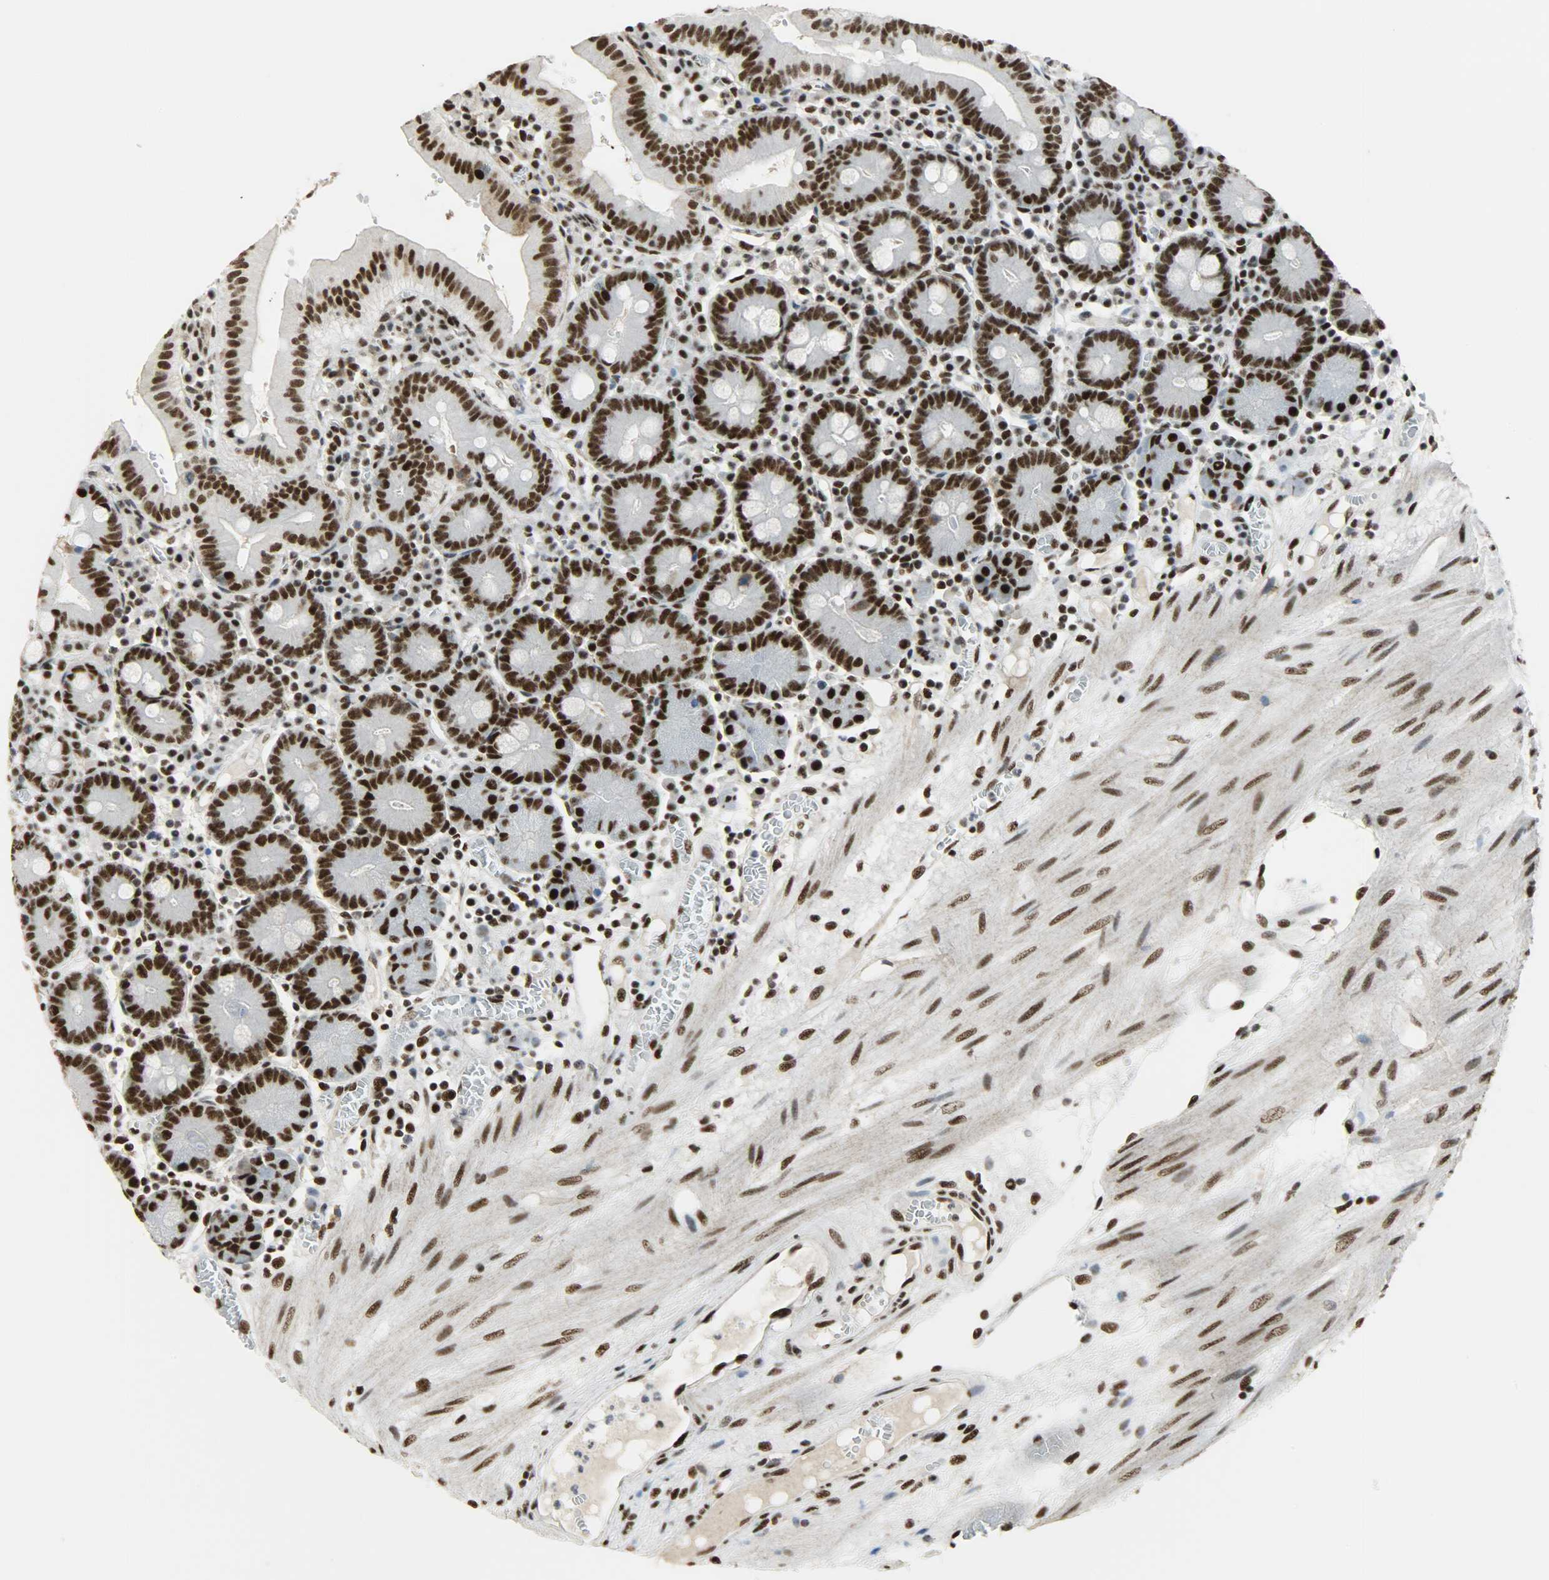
{"staining": {"intensity": "strong", "quantity": ">75%", "location": "nuclear"}, "tissue": "small intestine", "cell_type": "Glandular cells", "image_type": "normal", "snomed": [{"axis": "morphology", "description": "Normal tissue, NOS"}, {"axis": "topography", "description": "Small intestine"}], "caption": "A high amount of strong nuclear staining is identified in about >75% of glandular cells in unremarkable small intestine.", "gene": "SSB", "patient": {"sex": "male", "age": 71}}